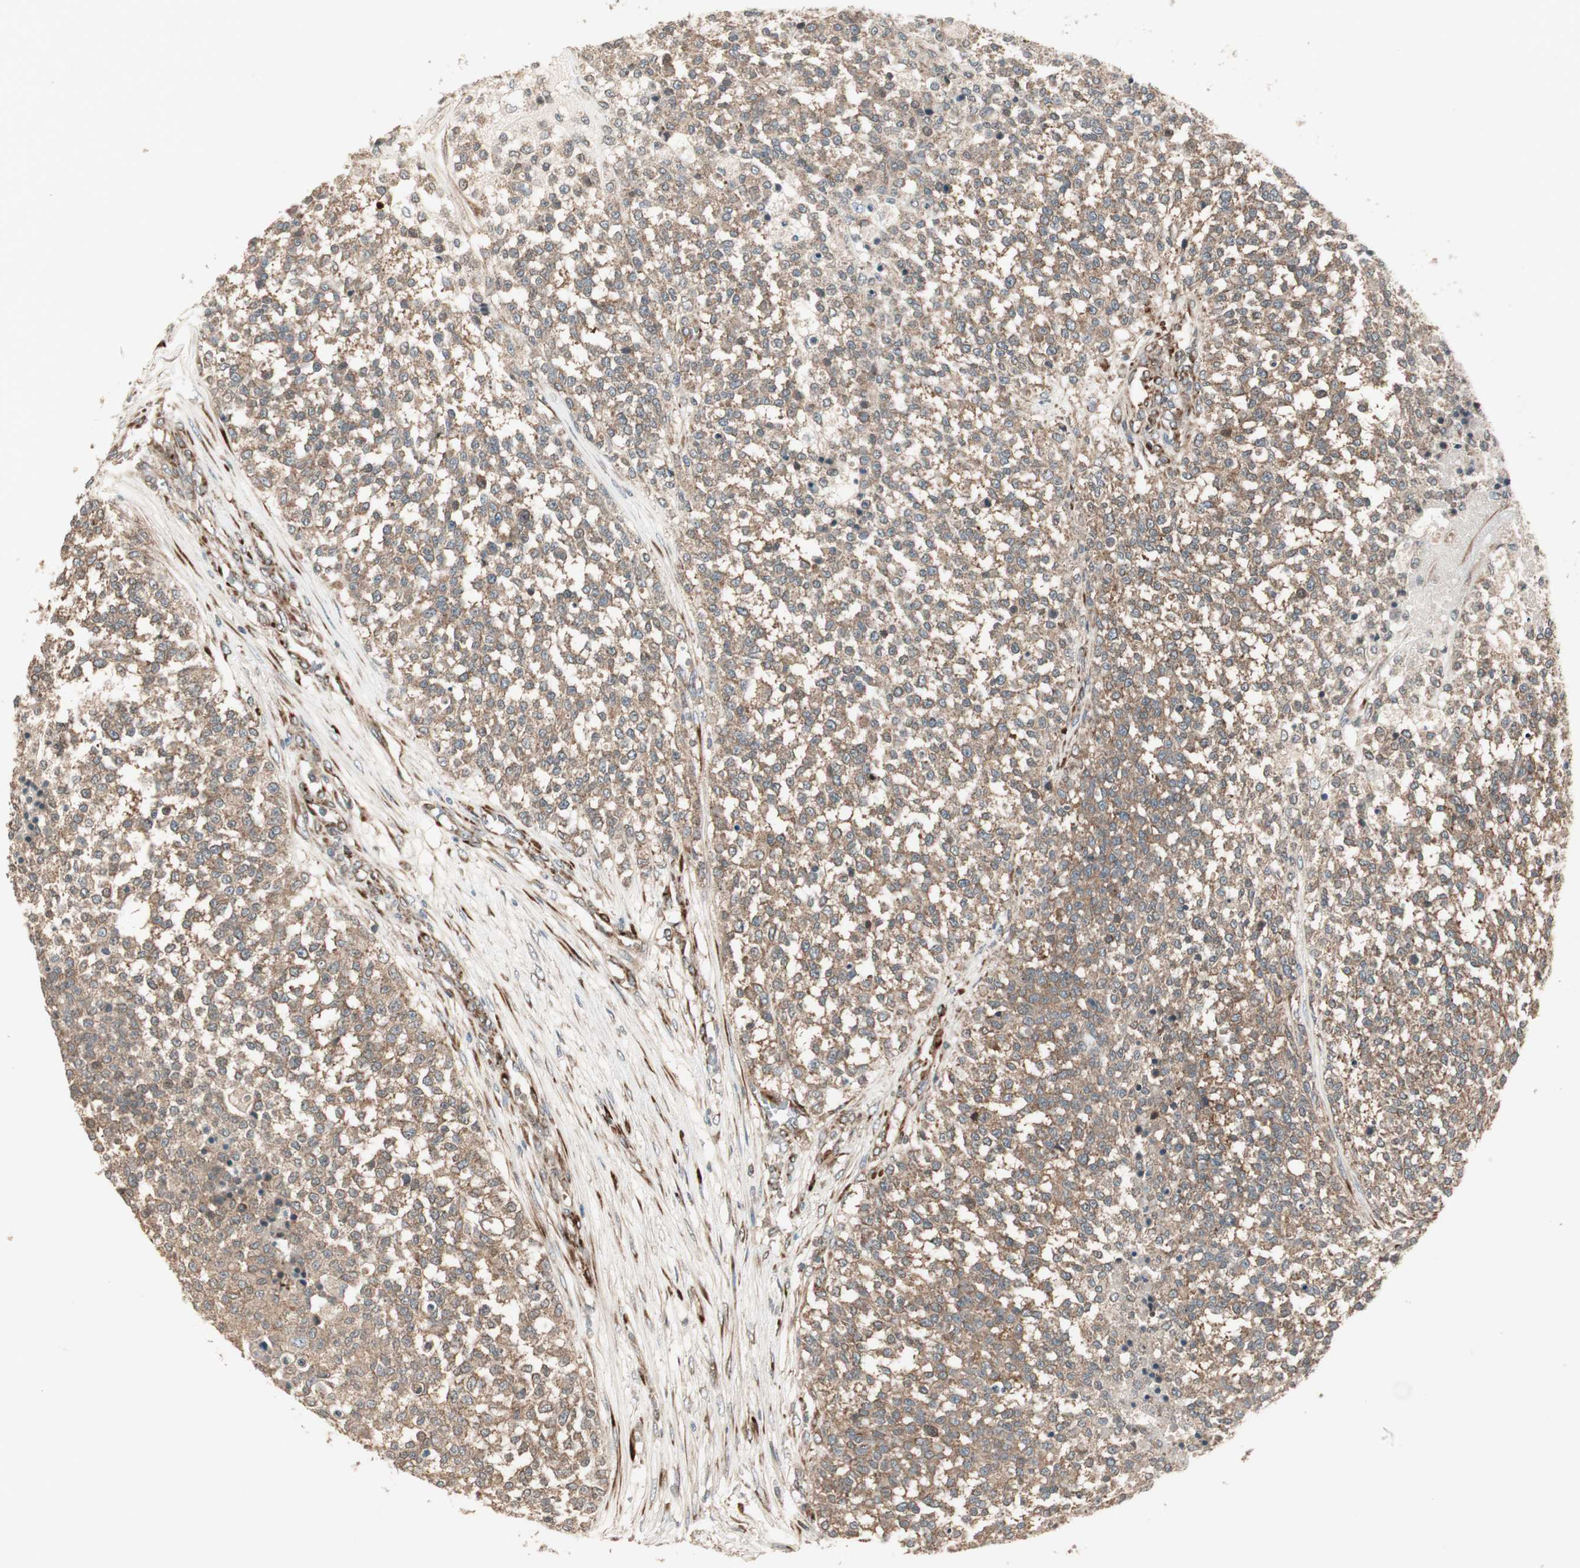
{"staining": {"intensity": "weak", "quantity": ">75%", "location": "cytoplasmic/membranous"}, "tissue": "testis cancer", "cell_type": "Tumor cells", "image_type": "cancer", "snomed": [{"axis": "morphology", "description": "Seminoma, NOS"}, {"axis": "topography", "description": "Testis"}], "caption": "Testis cancer stained with DAB (3,3'-diaminobenzidine) immunohistochemistry (IHC) displays low levels of weak cytoplasmic/membranous positivity in about >75% of tumor cells.", "gene": "PPP2R5E", "patient": {"sex": "male", "age": 59}}